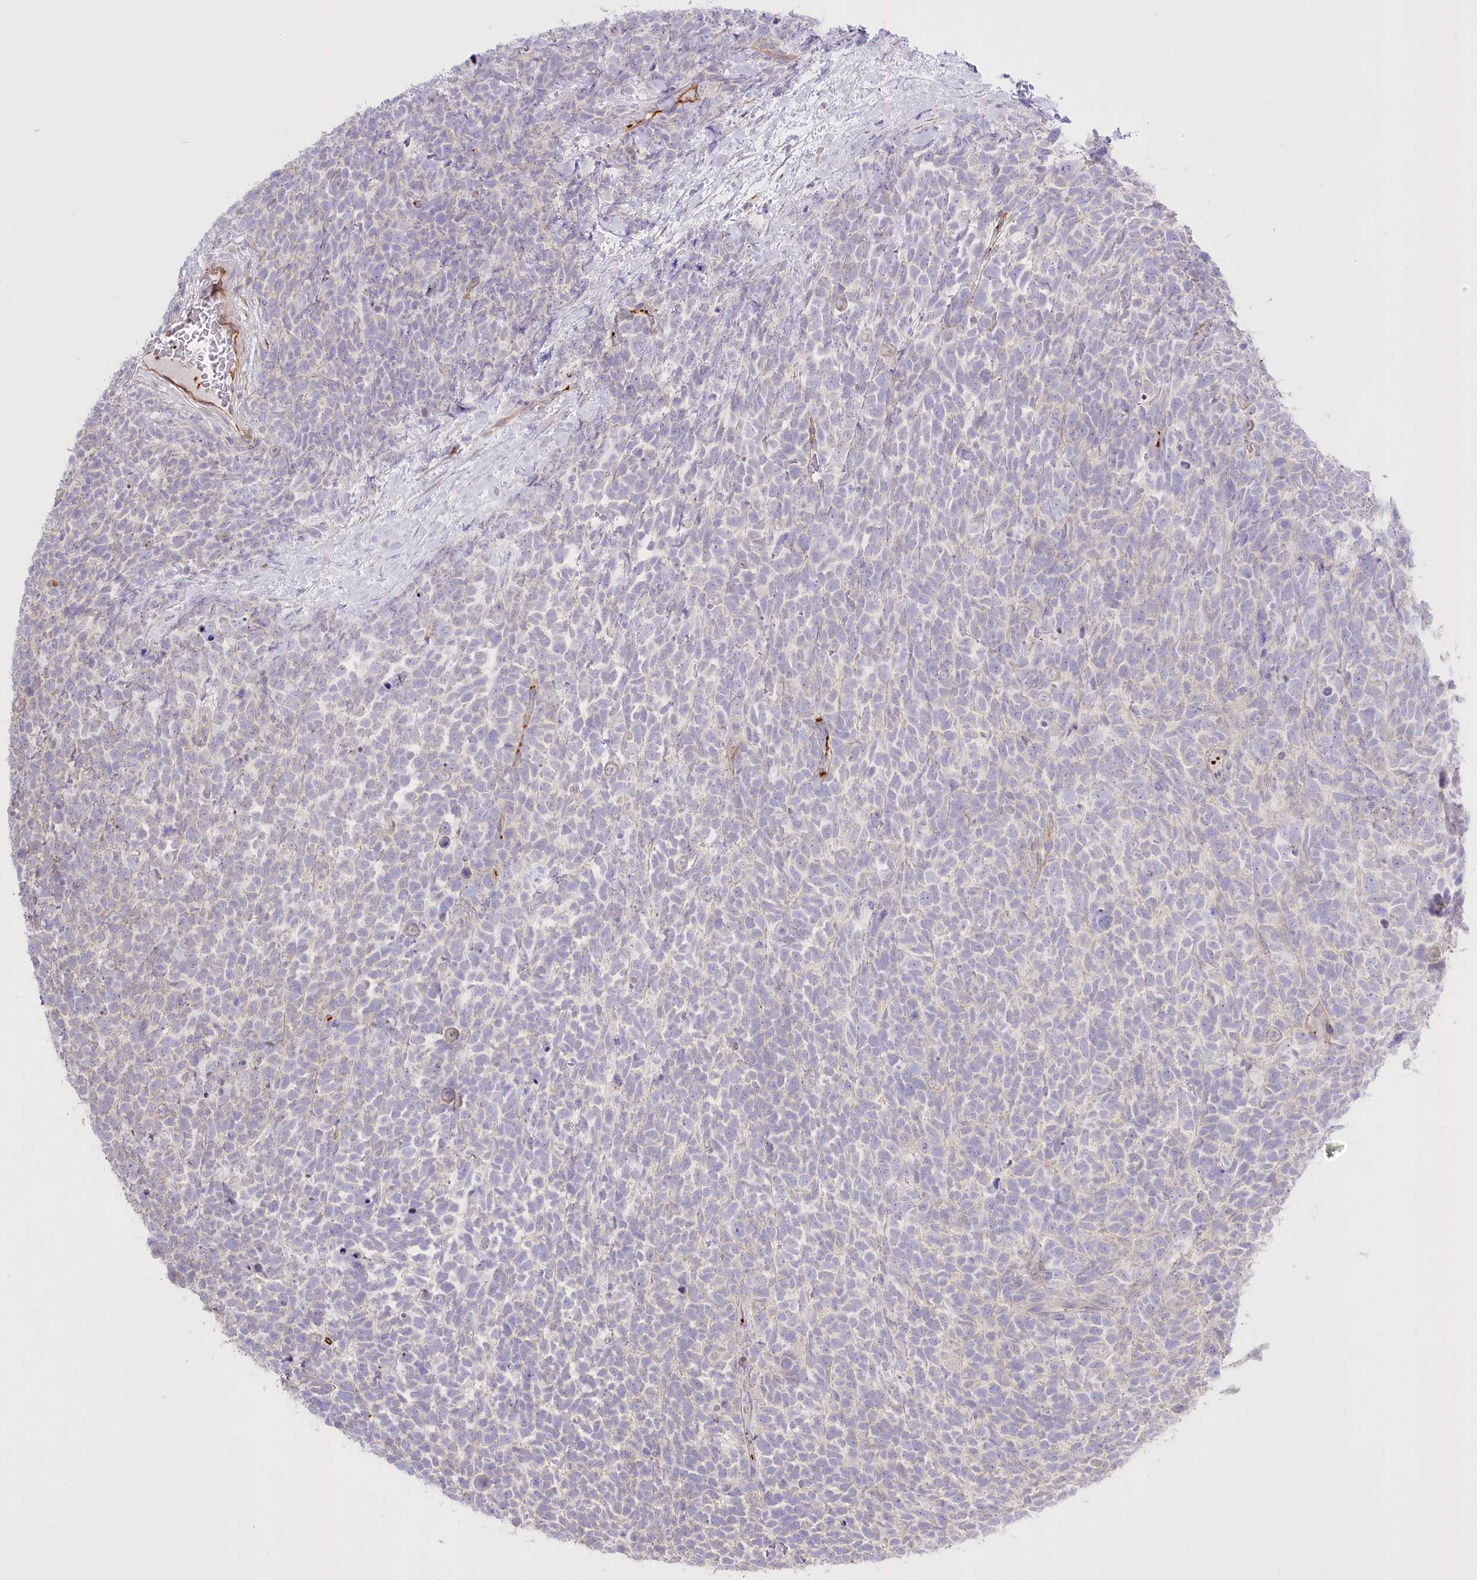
{"staining": {"intensity": "negative", "quantity": "none", "location": "none"}, "tissue": "urothelial cancer", "cell_type": "Tumor cells", "image_type": "cancer", "snomed": [{"axis": "morphology", "description": "Urothelial carcinoma, High grade"}, {"axis": "topography", "description": "Urinary bladder"}], "caption": "DAB immunohistochemical staining of urothelial carcinoma (high-grade) demonstrates no significant positivity in tumor cells. (Brightfield microscopy of DAB immunohistochemistry at high magnification).", "gene": "SLC39A10", "patient": {"sex": "female", "age": 82}}